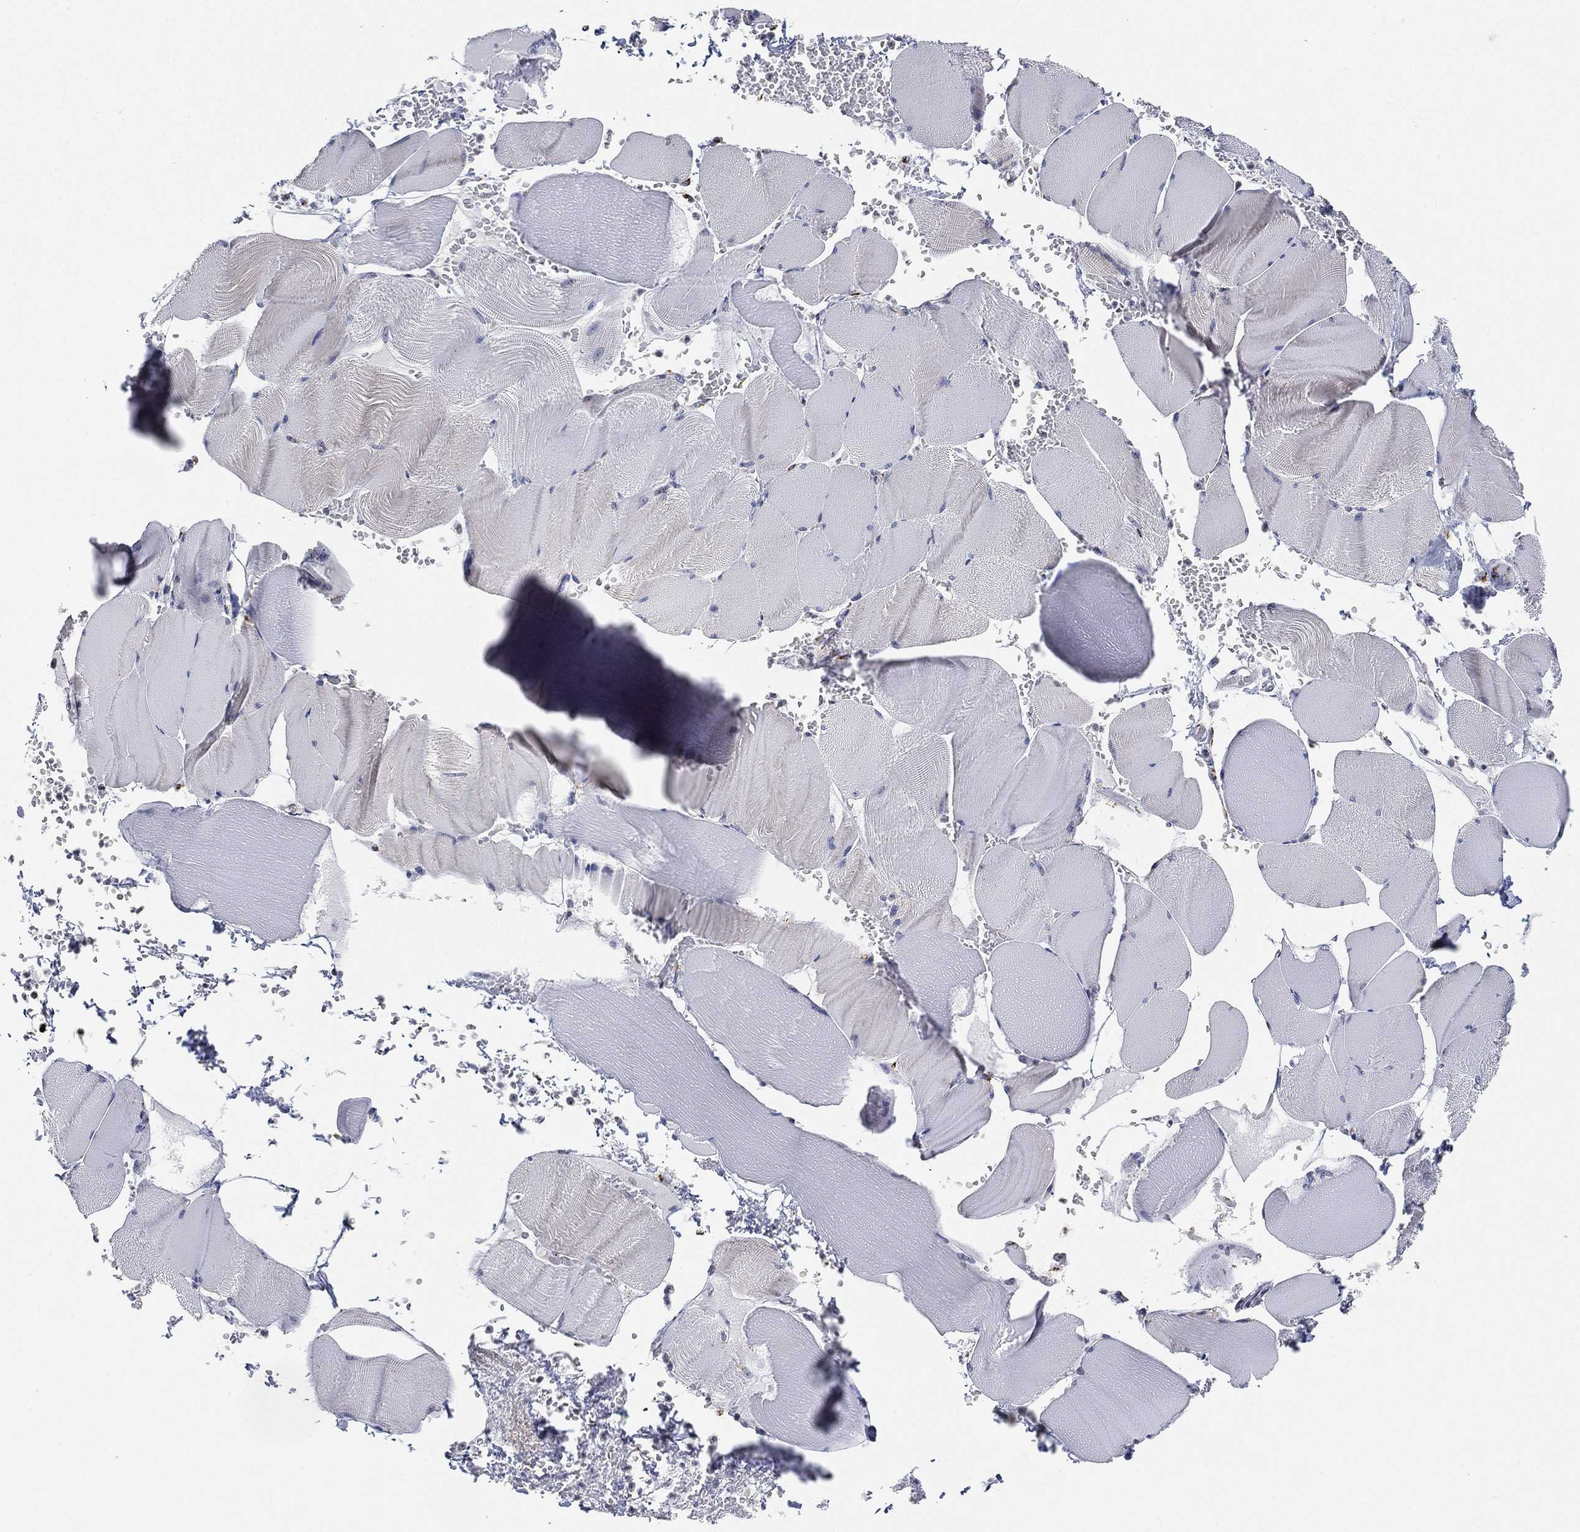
{"staining": {"intensity": "negative", "quantity": "none", "location": "none"}, "tissue": "skeletal muscle", "cell_type": "Myocytes", "image_type": "normal", "snomed": [{"axis": "morphology", "description": "Normal tissue, NOS"}, {"axis": "topography", "description": "Skeletal muscle"}], "caption": "IHC image of benign human skeletal muscle stained for a protein (brown), which demonstrates no staining in myocytes. (DAB immunohistochemistry (IHC) with hematoxylin counter stain).", "gene": "TICAM1", "patient": {"sex": "male", "age": 56}}